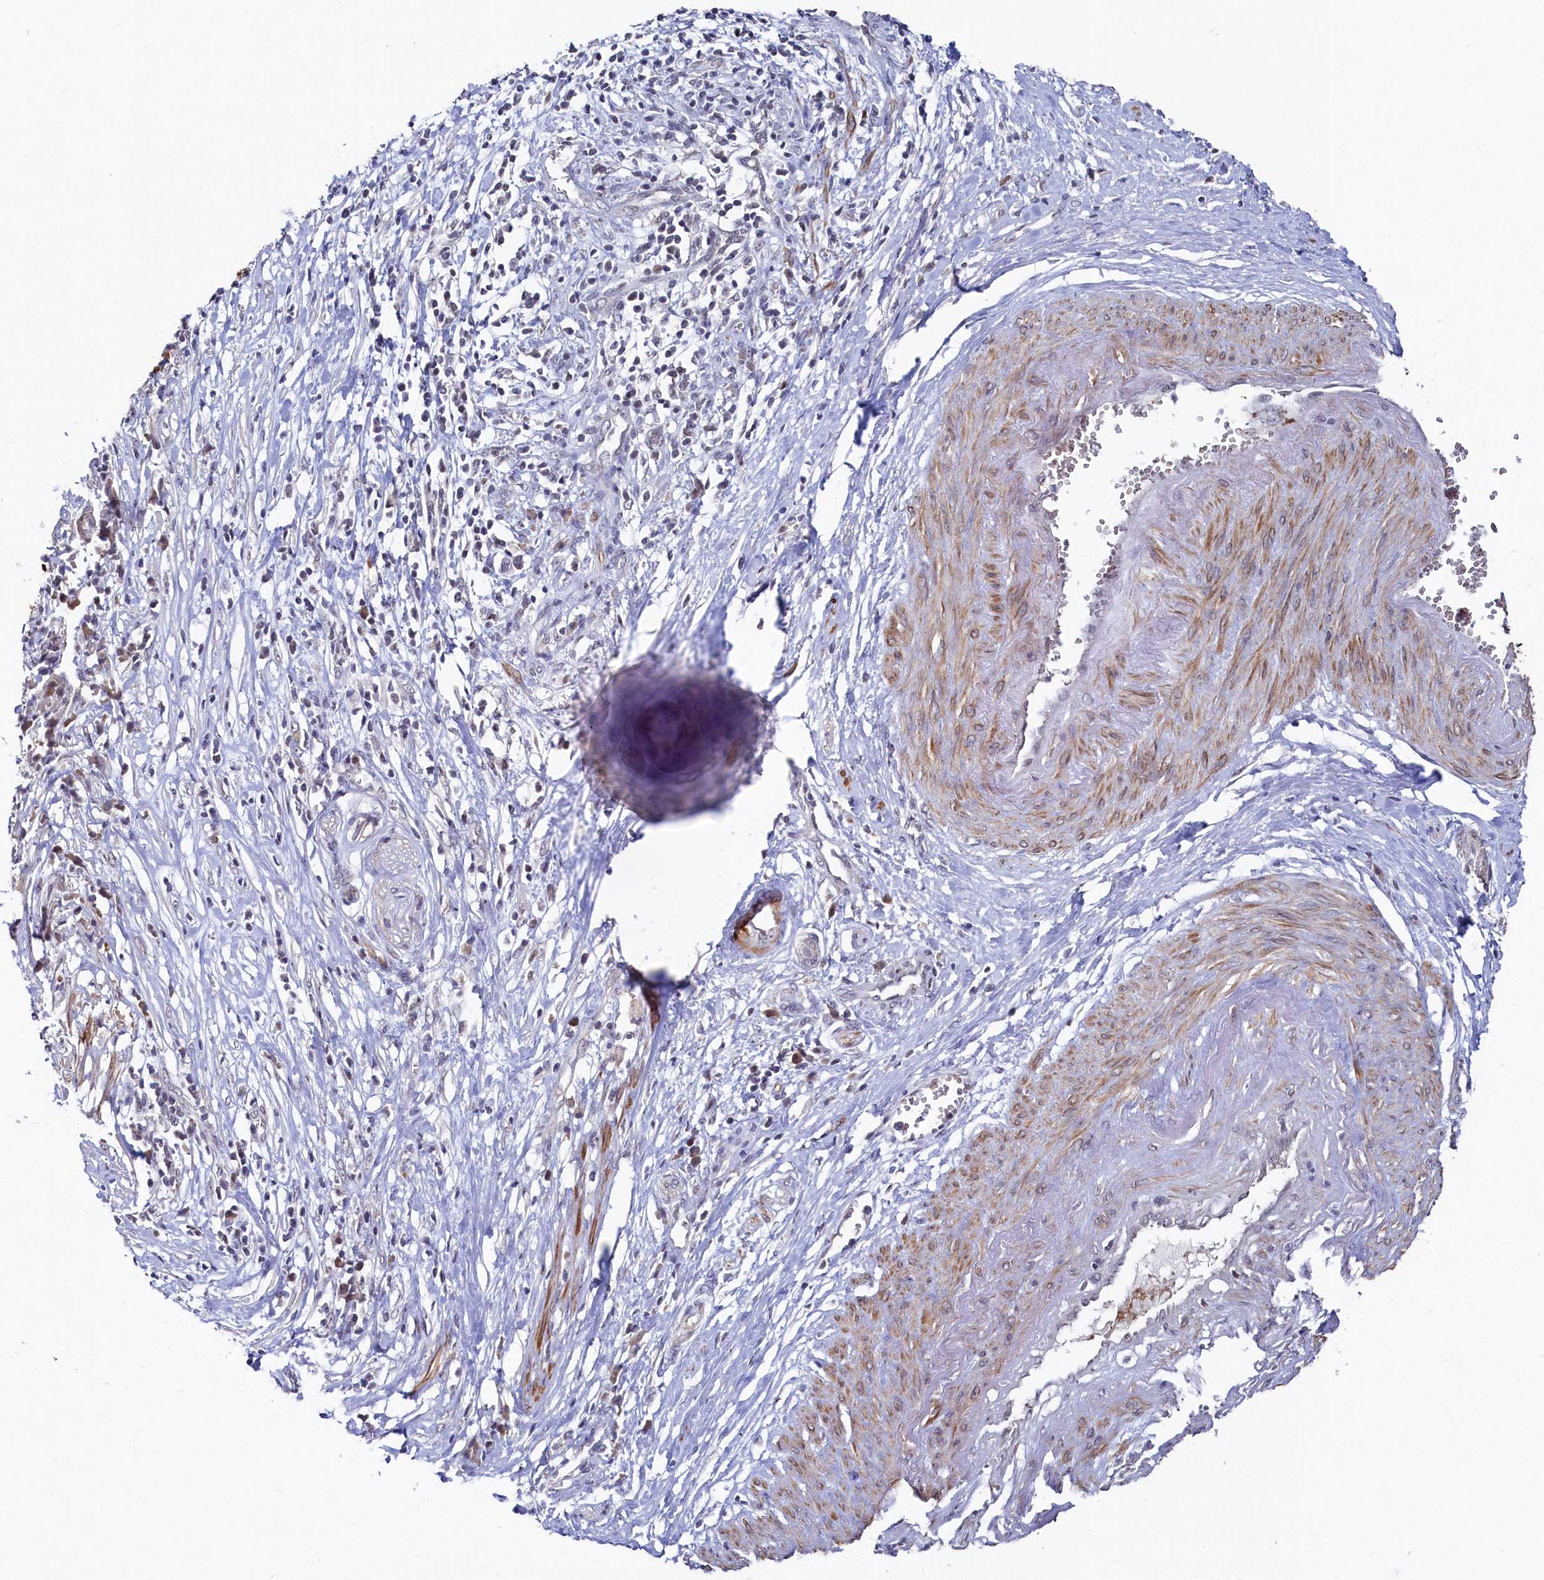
{"staining": {"intensity": "moderate", "quantity": "<25%", "location": "cytoplasmic/membranous,nuclear"}, "tissue": "cervical cancer", "cell_type": "Tumor cells", "image_type": "cancer", "snomed": [{"axis": "morphology", "description": "Squamous cell carcinoma, NOS"}, {"axis": "topography", "description": "Cervix"}], "caption": "Protein expression analysis of human cervical cancer reveals moderate cytoplasmic/membranous and nuclear staining in approximately <25% of tumor cells.", "gene": "TIGD4", "patient": {"sex": "female", "age": 39}}